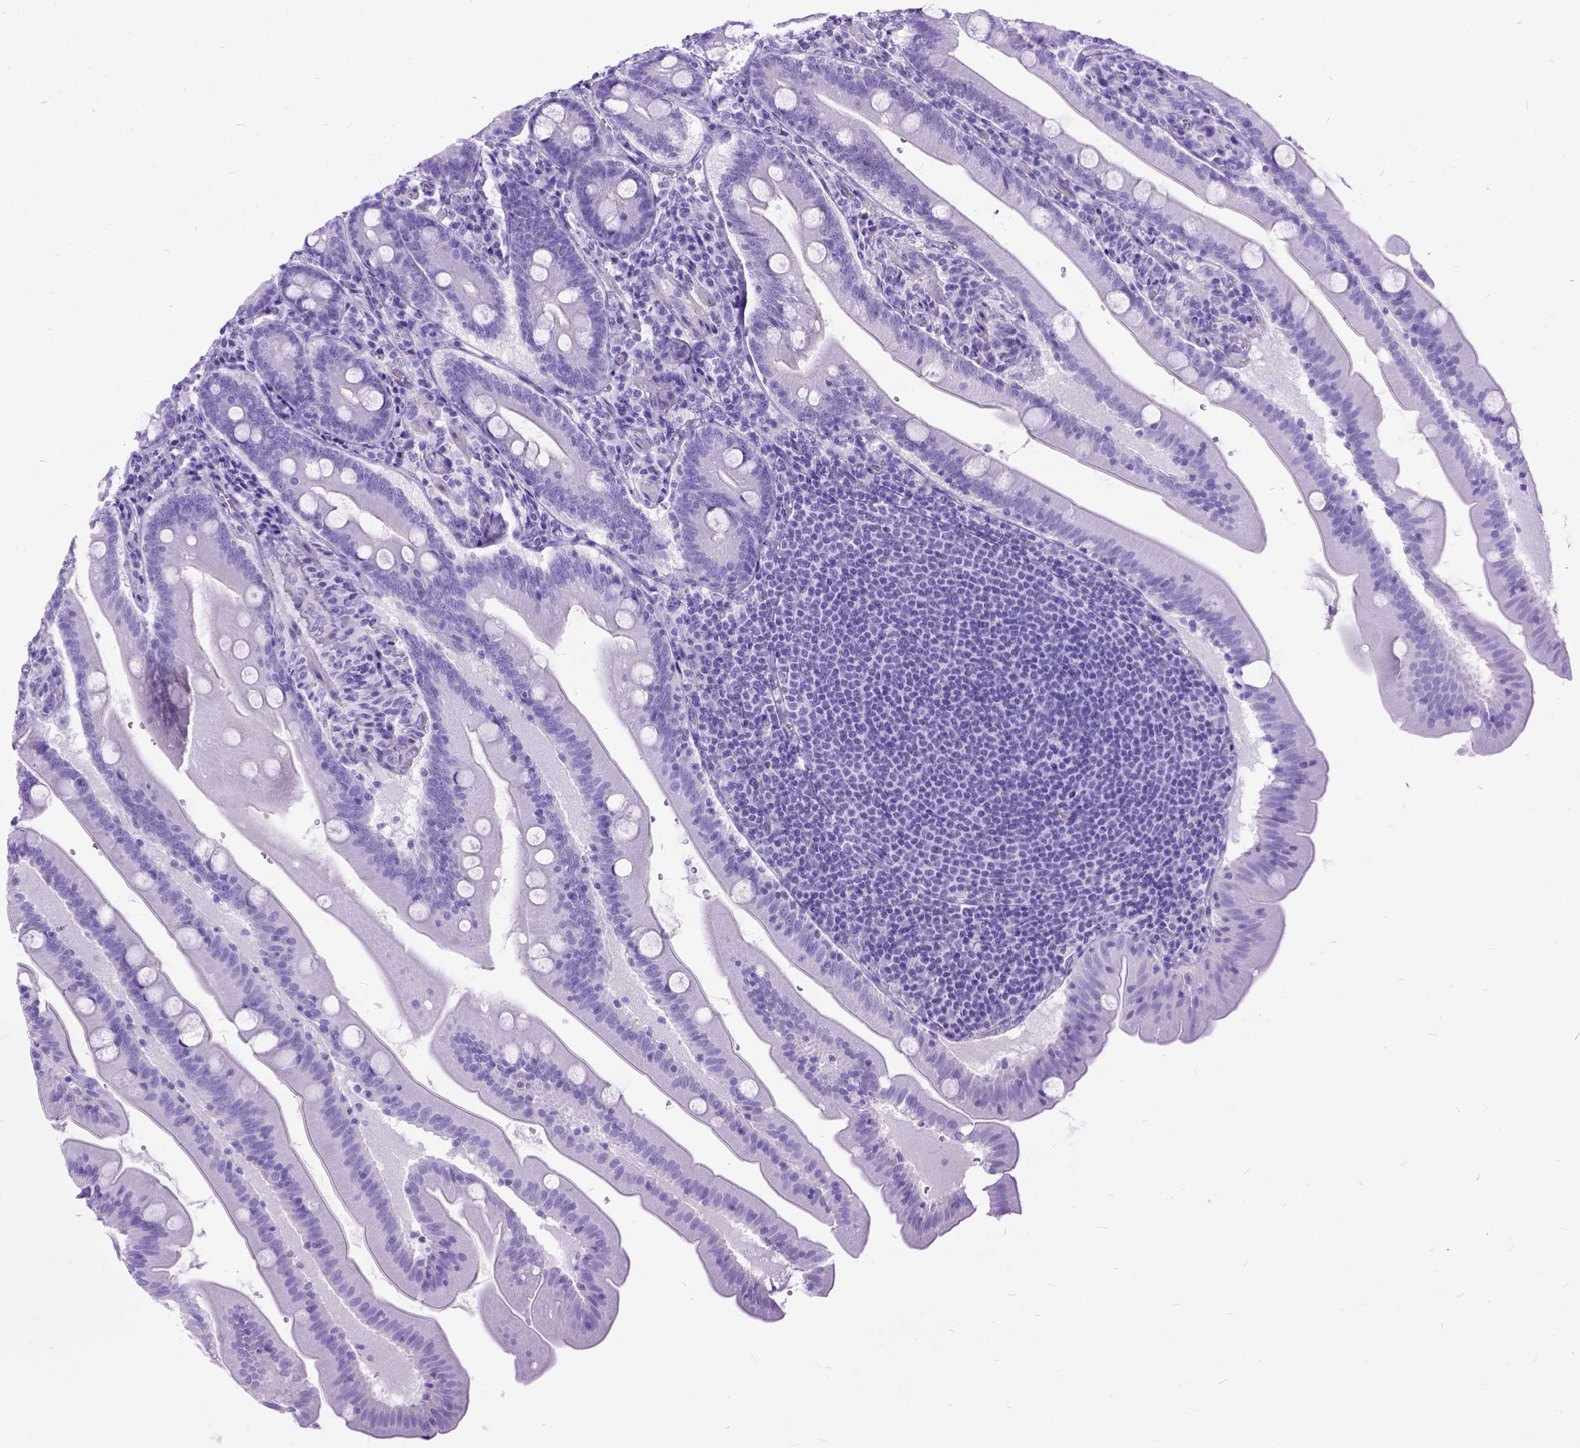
{"staining": {"intensity": "negative", "quantity": "none", "location": "none"}, "tissue": "small intestine", "cell_type": "Glandular cells", "image_type": "normal", "snomed": [{"axis": "morphology", "description": "Normal tissue, NOS"}, {"axis": "topography", "description": "Small intestine"}], "caption": "Protein analysis of unremarkable small intestine demonstrates no significant staining in glandular cells.", "gene": "ARL9", "patient": {"sex": "male", "age": 37}}